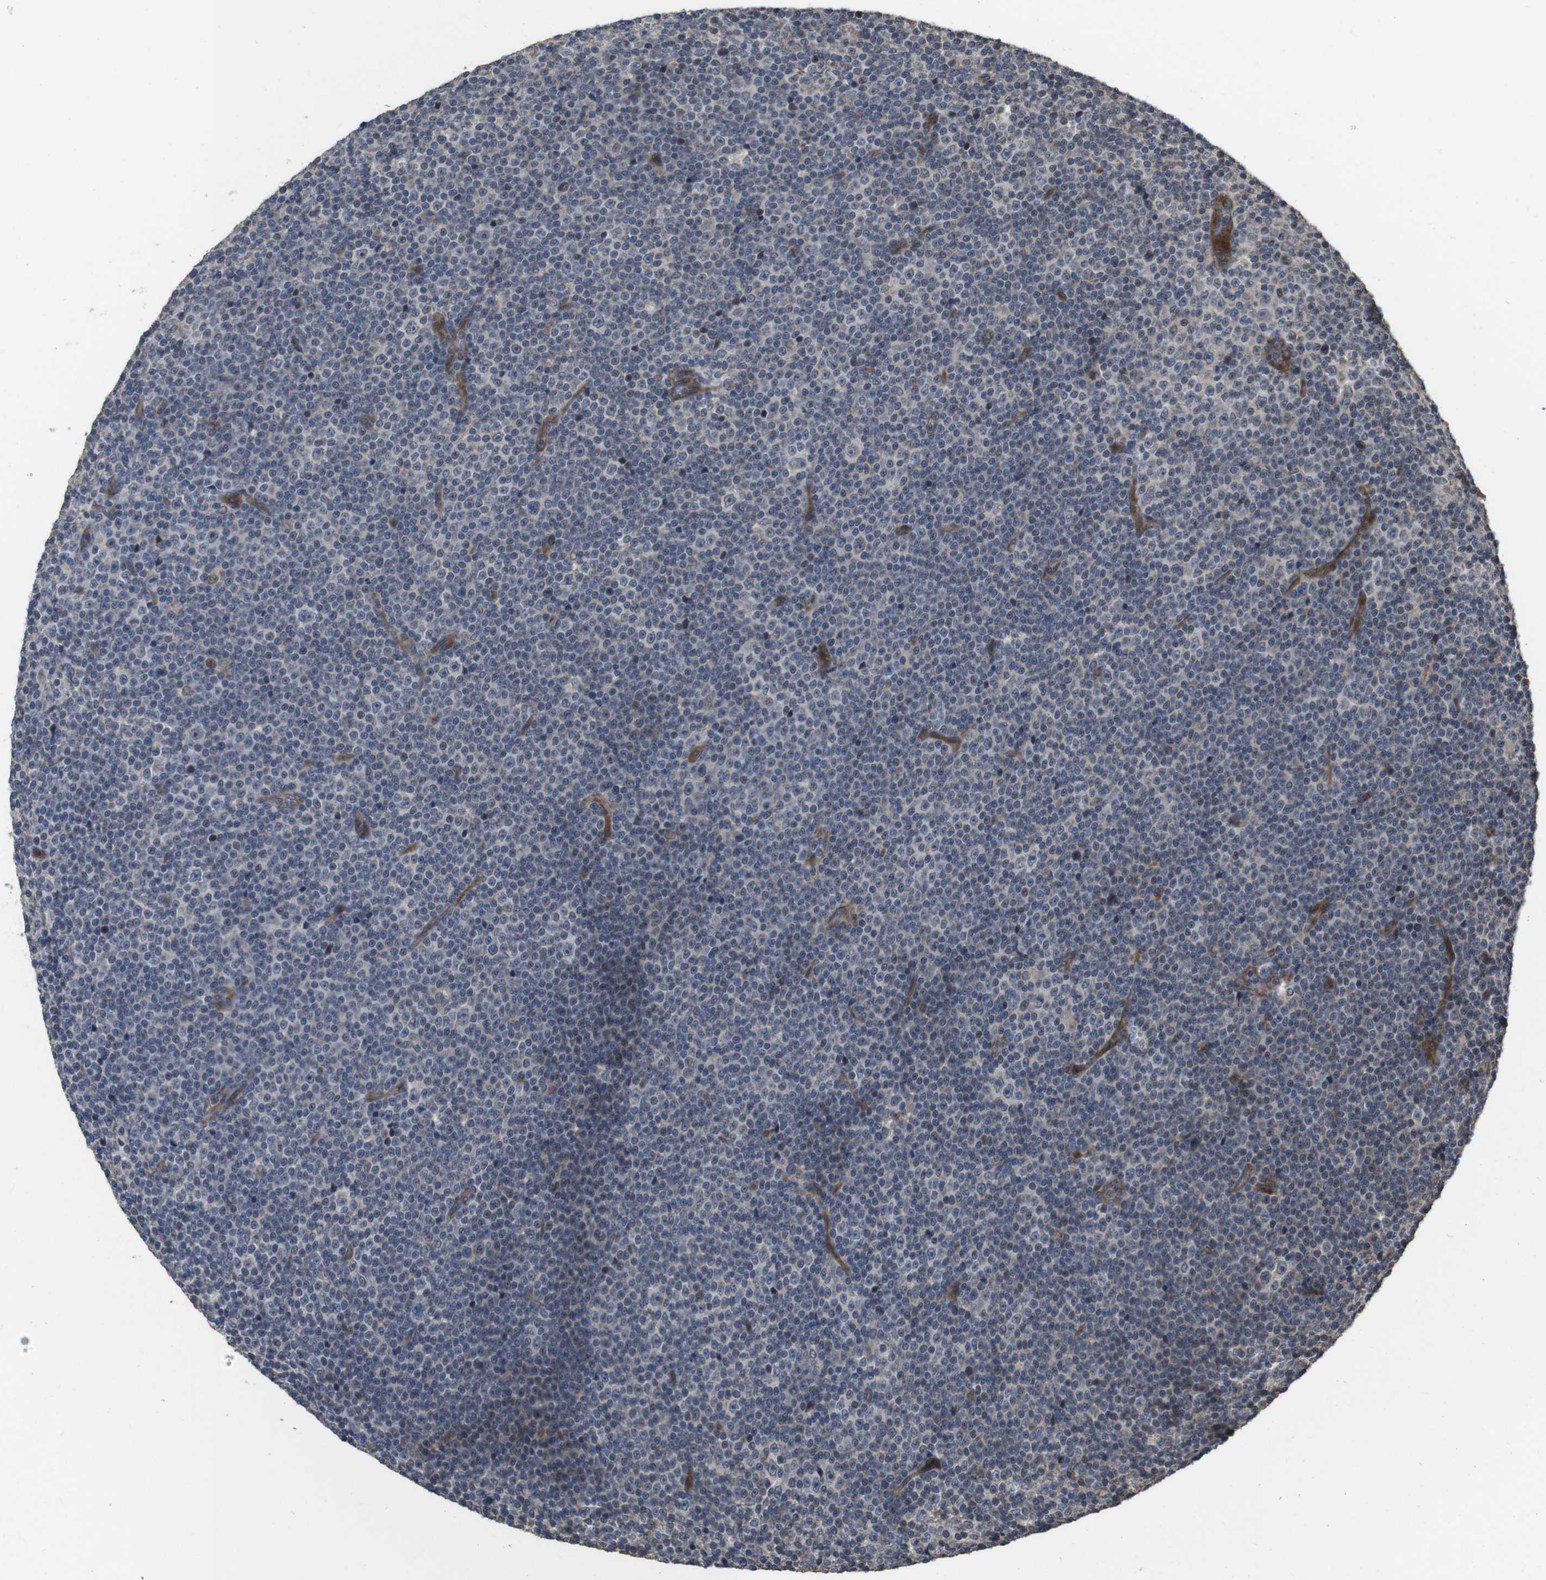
{"staining": {"intensity": "weak", "quantity": "<25%", "location": "nuclear"}, "tissue": "lymphoma", "cell_type": "Tumor cells", "image_type": "cancer", "snomed": [{"axis": "morphology", "description": "Malignant lymphoma, non-Hodgkin's type, Low grade"}, {"axis": "topography", "description": "Lymph node"}], "caption": "Immunohistochemistry photomicrograph of low-grade malignant lymphoma, non-Hodgkin's type stained for a protein (brown), which shows no staining in tumor cells.", "gene": "PCDHB10", "patient": {"sex": "female", "age": 67}}